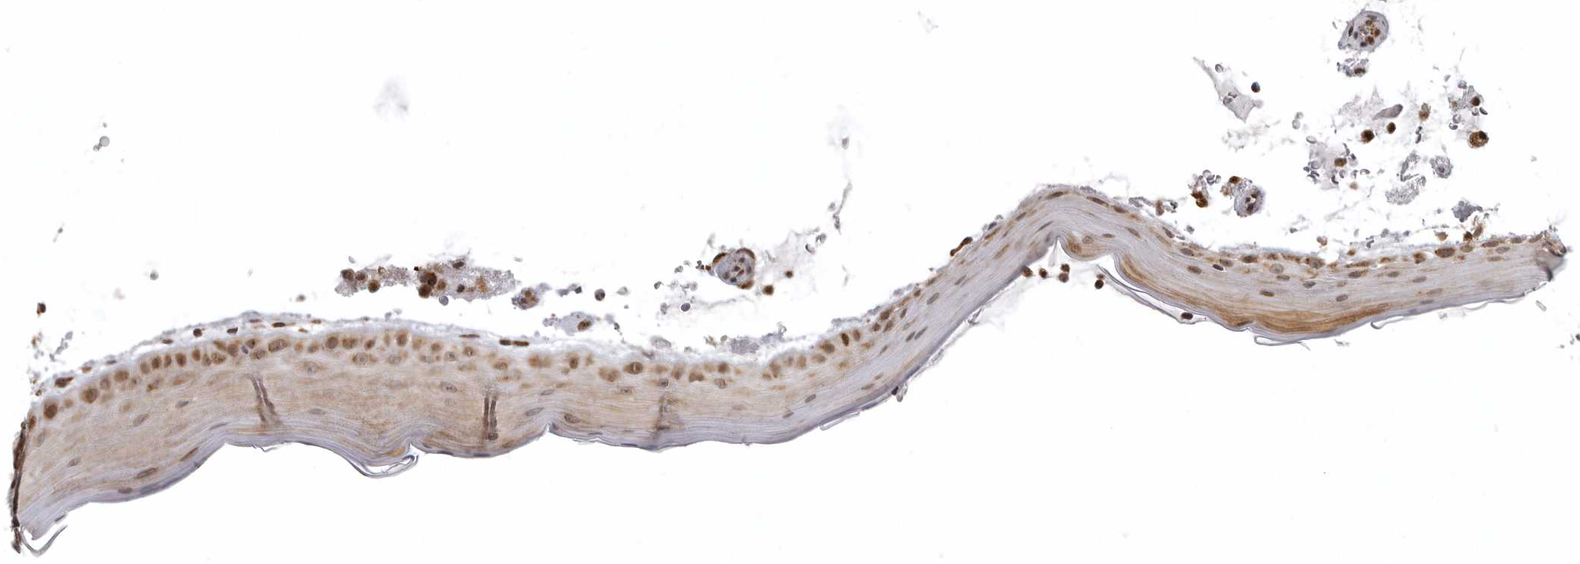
{"staining": {"intensity": "strong", "quantity": ">75%", "location": "nuclear"}, "tissue": "oral mucosa", "cell_type": "Squamous epithelial cells", "image_type": "normal", "snomed": [{"axis": "morphology", "description": "Normal tissue, NOS"}, {"axis": "topography", "description": "Oral tissue"}], "caption": "The image shows immunohistochemical staining of unremarkable oral mucosa. There is strong nuclear staining is identified in about >75% of squamous epithelial cells. (DAB IHC with brightfield microscopy, high magnification).", "gene": "ISG20L2", "patient": {"sex": "male", "age": 13}}